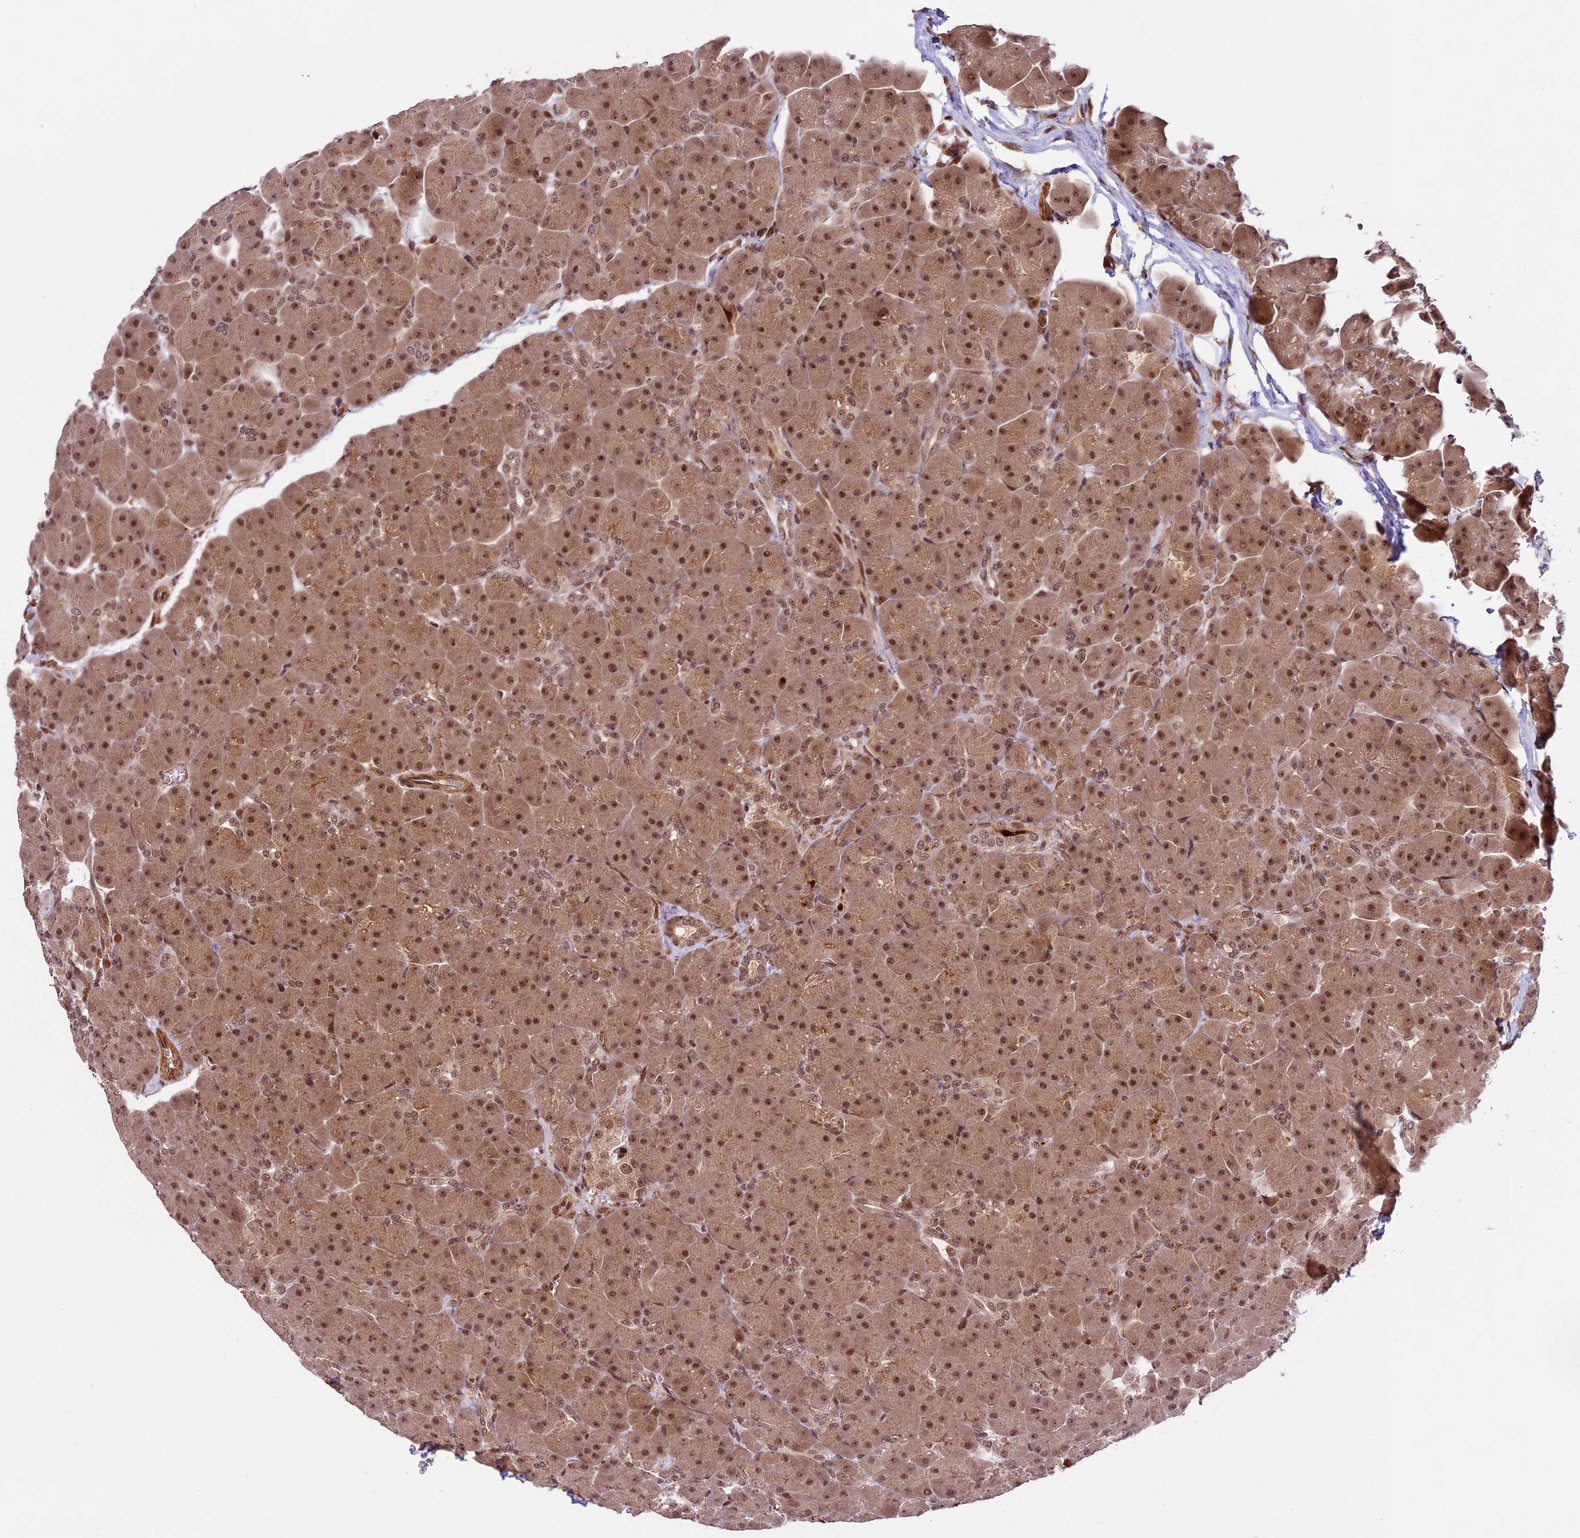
{"staining": {"intensity": "moderate", "quantity": ">75%", "location": "cytoplasmic/membranous,nuclear"}, "tissue": "pancreas", "cell_type": "Exocrine glandular cells", "image_type": "normal", "snomed": [{"axis": "morphology", "description": "Normal tissue, NOS"}, {"axis": "topography", "description": "Pancreas"}], "caption": "Pancreas stained with DAB IHC reveals medium levels of moderate cytoplasmic/membranous,nuclear positivity in approximately >75% of exocrine glandular cells.", "gene": "DHX38", "patient": {"sex": "male", "age": 66}}